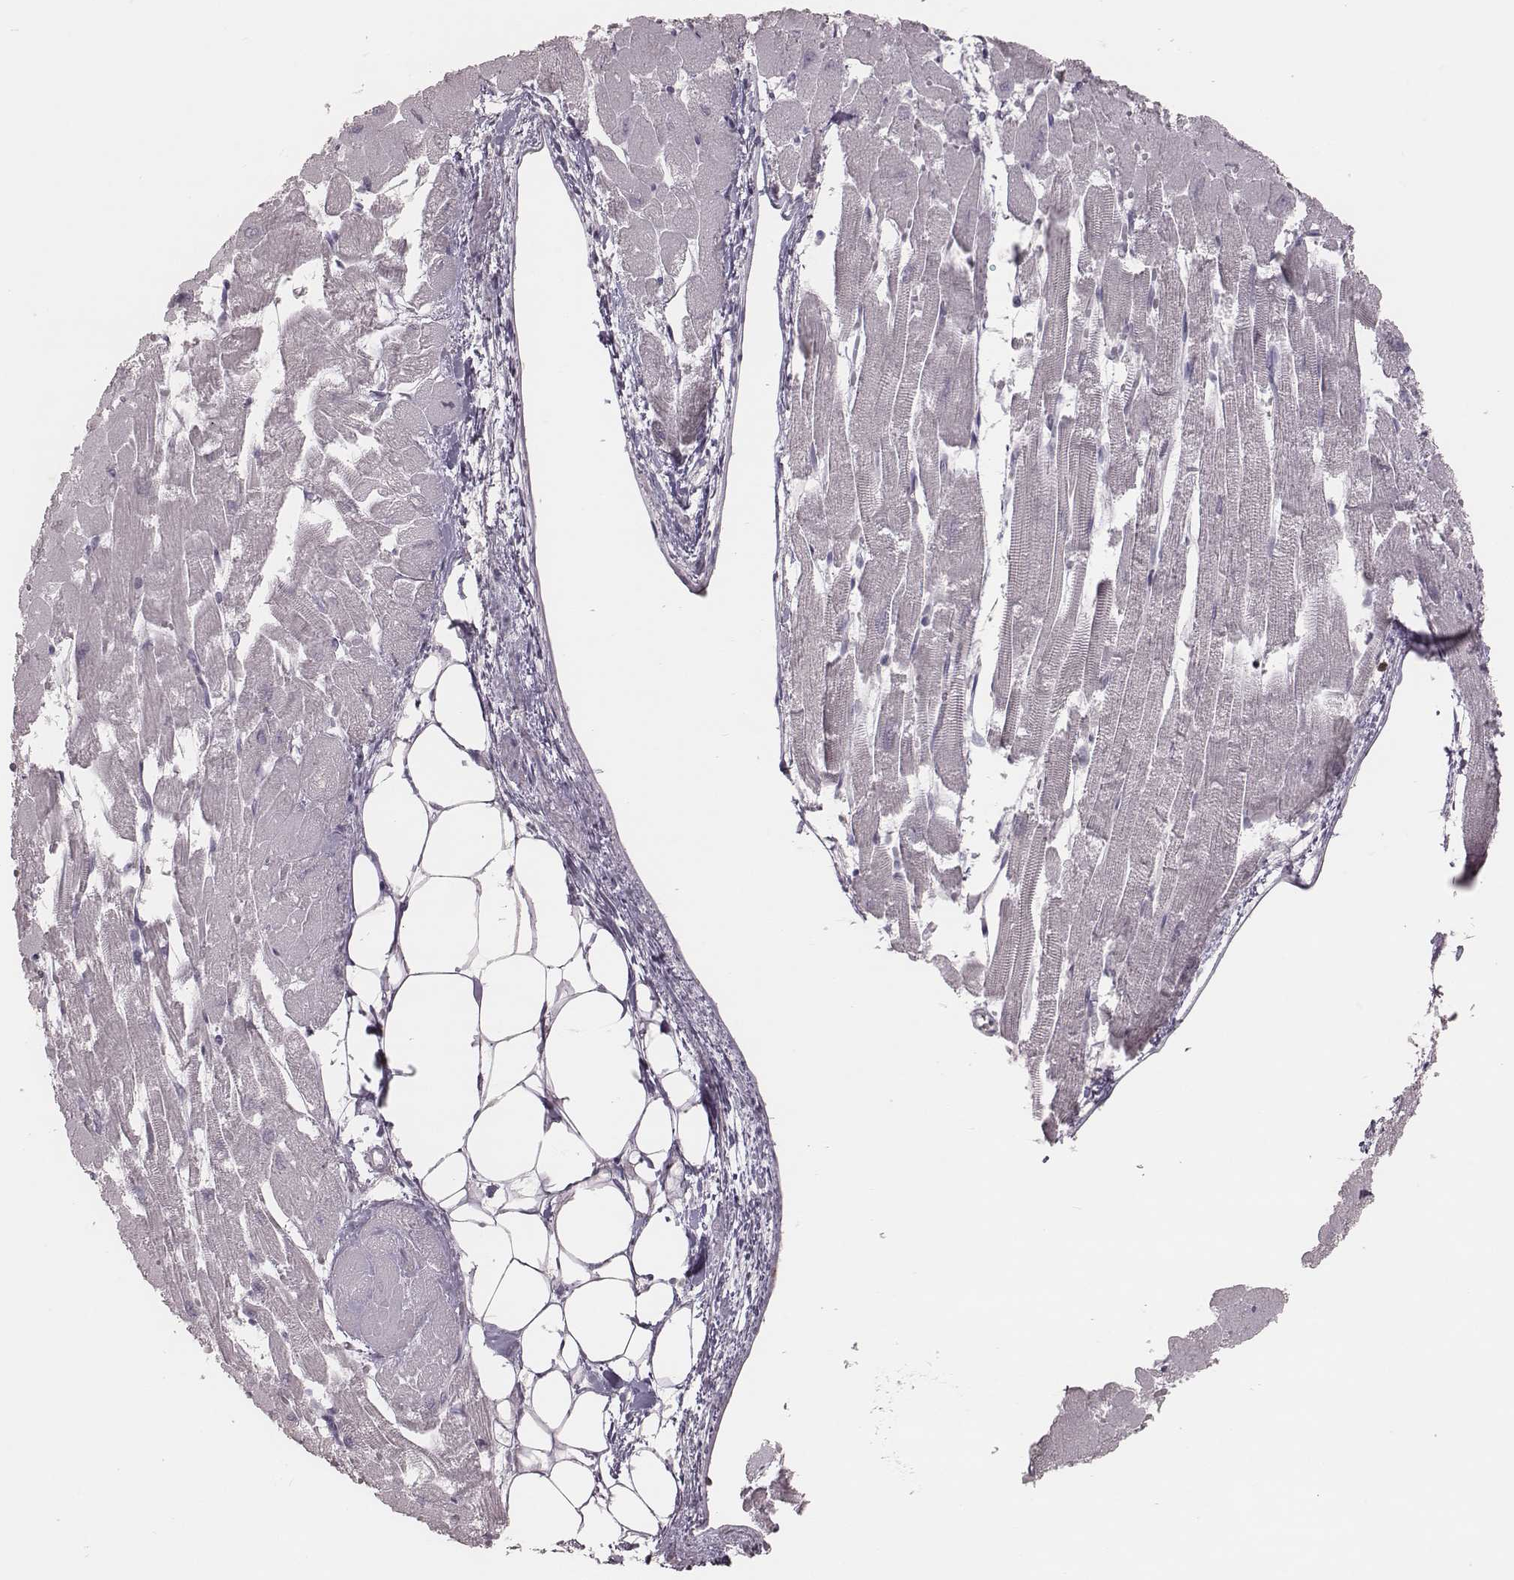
{"staining": {"intensity": "negative", "quantity": "none", "location": "none"}, "tissue": "heart muscle", "cell_type": "Cardiomyocytes", "image_type": "normal", "snomed": [{"axis": "morphology", "description": "Normal tissue, NOS"}, {"axis": "topography", "description": "Heart"}], "caption": "A micrograph of human heart muscle is negative for staining in cardiomyocytes.", "gene": "PDCD1", "patient": {"sex": "female", "age": 52}}